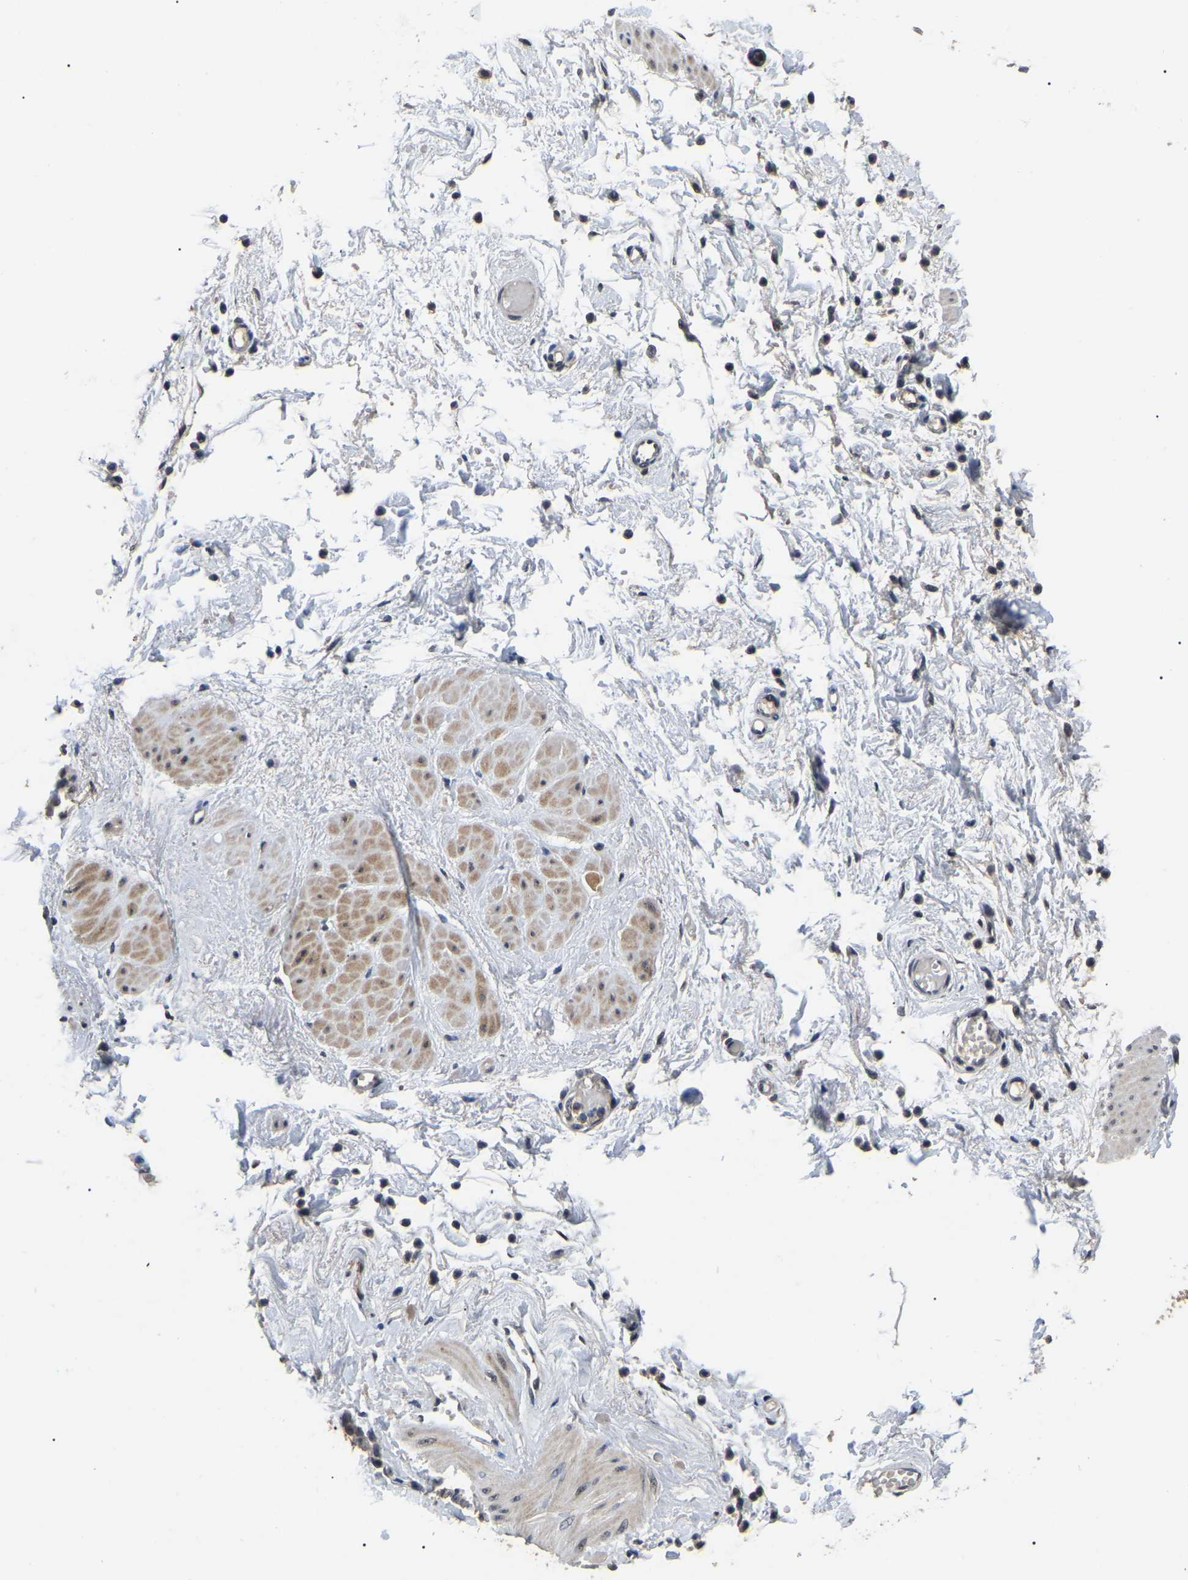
{"staining": {"intensity": "negative", "quantity": "none", "location": "none"}, "tissue": "adipose tissue", "cell_type": "Adipocytes", "image_type": "normal", "snomed": [{"axis": "morphology", "description": "Normal tissue, NOS"}, {"axis": "topography", "description": "Soft tissue"}, {"axis": "topography", "description": "Vascular tissue"}], "caption": "A photomicrograph of adipose tissue stained for a protein reveals no brown staining in adipocytes. (Stains: DAB (3,3'-diaminobenzidine) immunohistochemistry (IHC) with hematoxylin counter stain, Microscopy: brightfield microscopy at high magnification).", "gene": "PPM1E", "patient": {"sex": "female", "age": 35}}